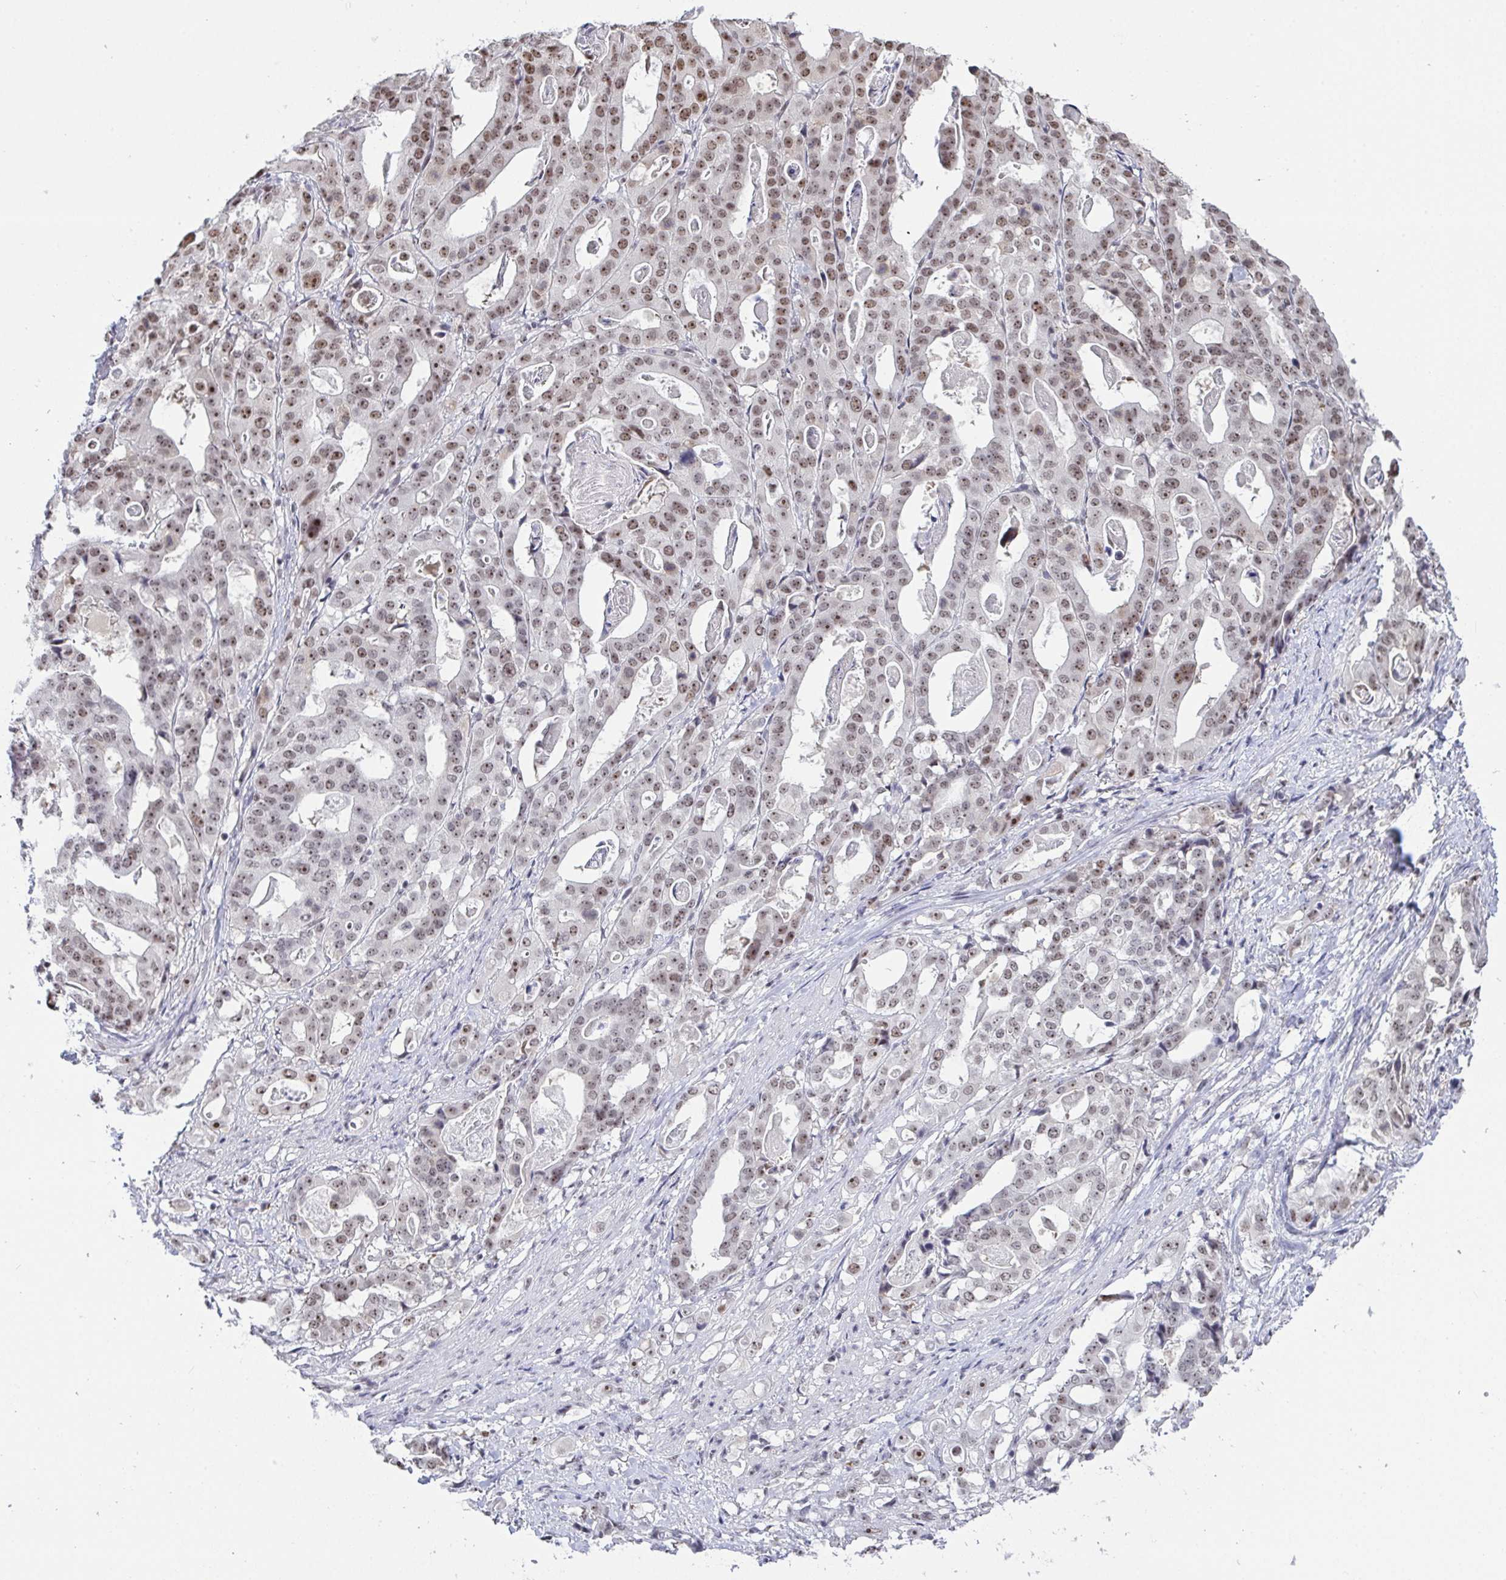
{"staining": {"intensity": "moderate", "quantity": ">75%", "location": "nuclear"}, "tissue": "stomach cancer", "cell_type": "Tumor cells", "image_type": "cancer", "snomed": [{"axis": "morphology", "description": "Adenocarcinoma, NOS"}, {"axis": "topography", "description": "Stomach"}], "caption": "Moderate nuclear positivity is seen in about >75% of tumor cells in stomach adenocarcinoma. The protein of interest is stained brown, and the nuclei are stained in blue (DAB (3,3'-diaminobenzidine) IHC with brightfield microscopy, high magnification).", "gene": "SUPT16H", "patient": {"sex": "male", "age": 48}}